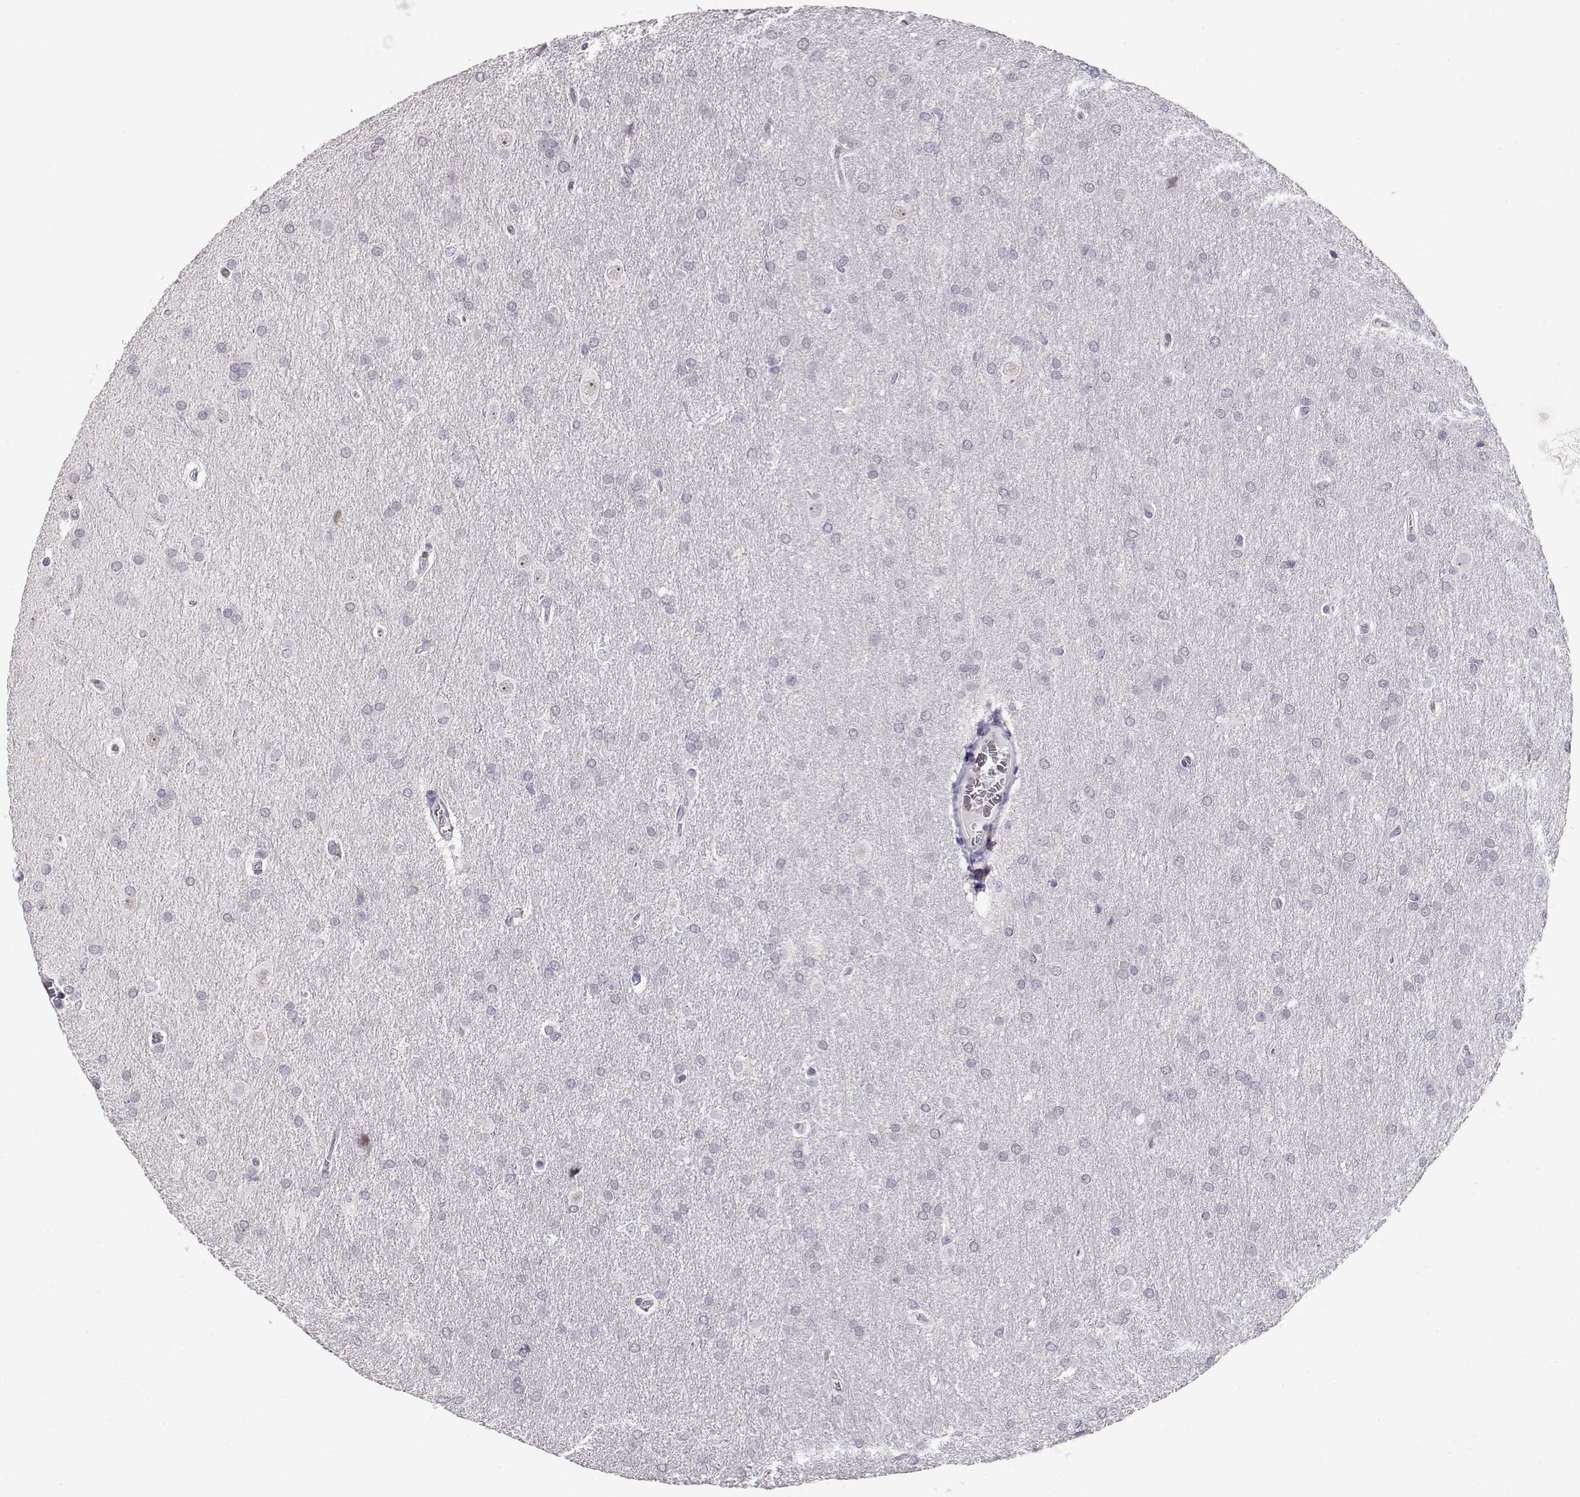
{"staining": {"intensity": "negative", "quantity": "none", "location": "none"}, "tissue": "glioma", "cell_type": "Tumor cells", "image_type": "cancer", "snomed": [{"axis": "morphology", "description": "Glioma, malignant, Low grade"}, {"axis": "topography", "description": "Brain"}], "caption": "Image shows no significant protein staining in tumor cells of malignant glioma (low-grade).", "gene": "TEPP", "patient": {"sex": "female", "age": 32}}